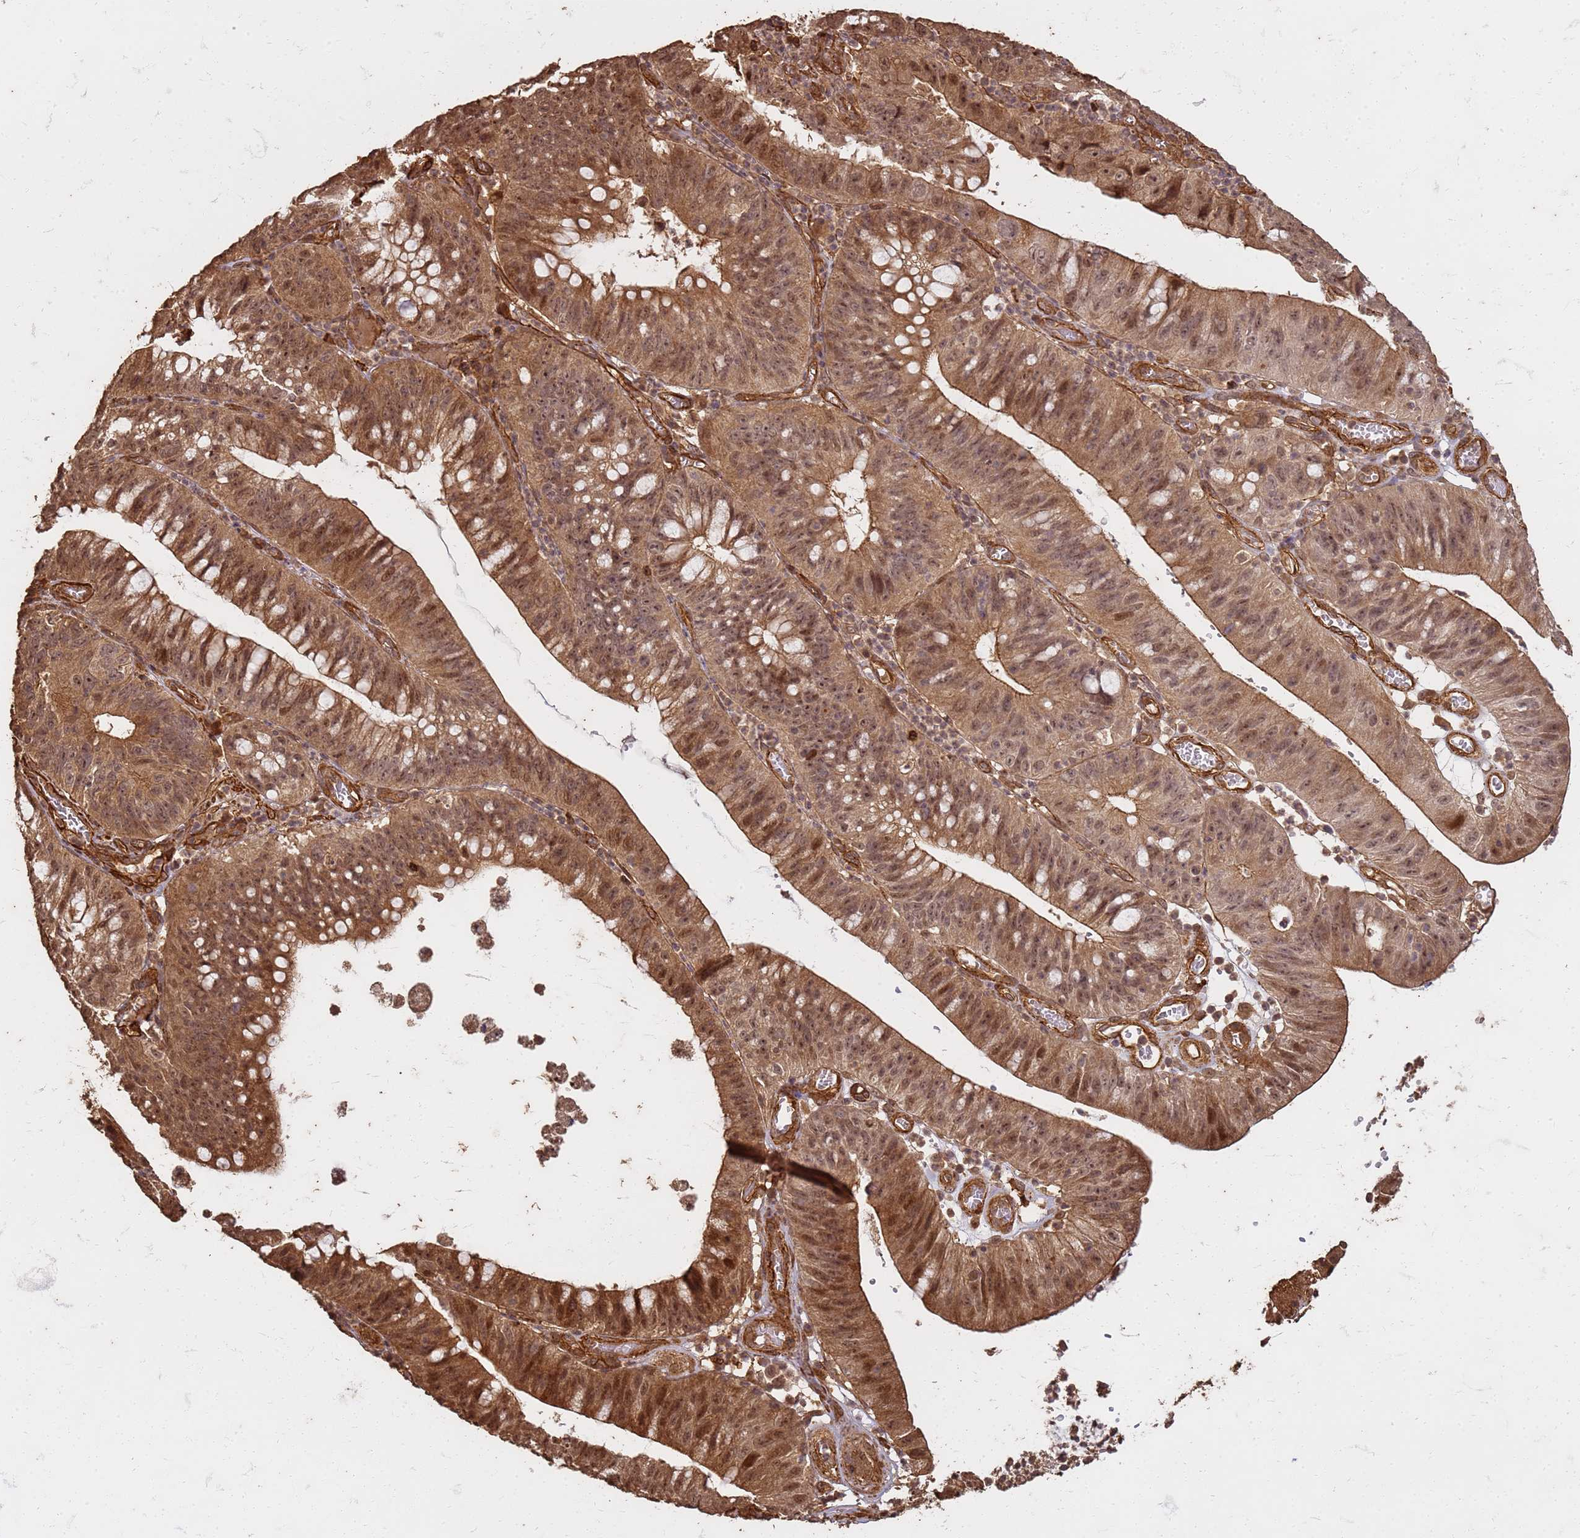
{"staining": {"intensity": "moderate", "quantity": ">75%", "location": "cytoplasmic/membranous,nuclear"}, "tissue": "stomach cancer", "cell_type": "Tumor cells", "image_type": "cancer", "snomed": [{"axis": "morphology", "description": "Adenocarcinoma, NOS"}, {"axis": "topography", "description": "Stomach"}], "caption": "Stomach cancer (adenocarcinoma) tissue reveals moderate cytoplasmic/membranous and nuclear staining in about >75% of tumor cells, visualized by immunohistochemistry.", "gene": "KIF26A", "patient": {"sex": "male", "age": 59}}